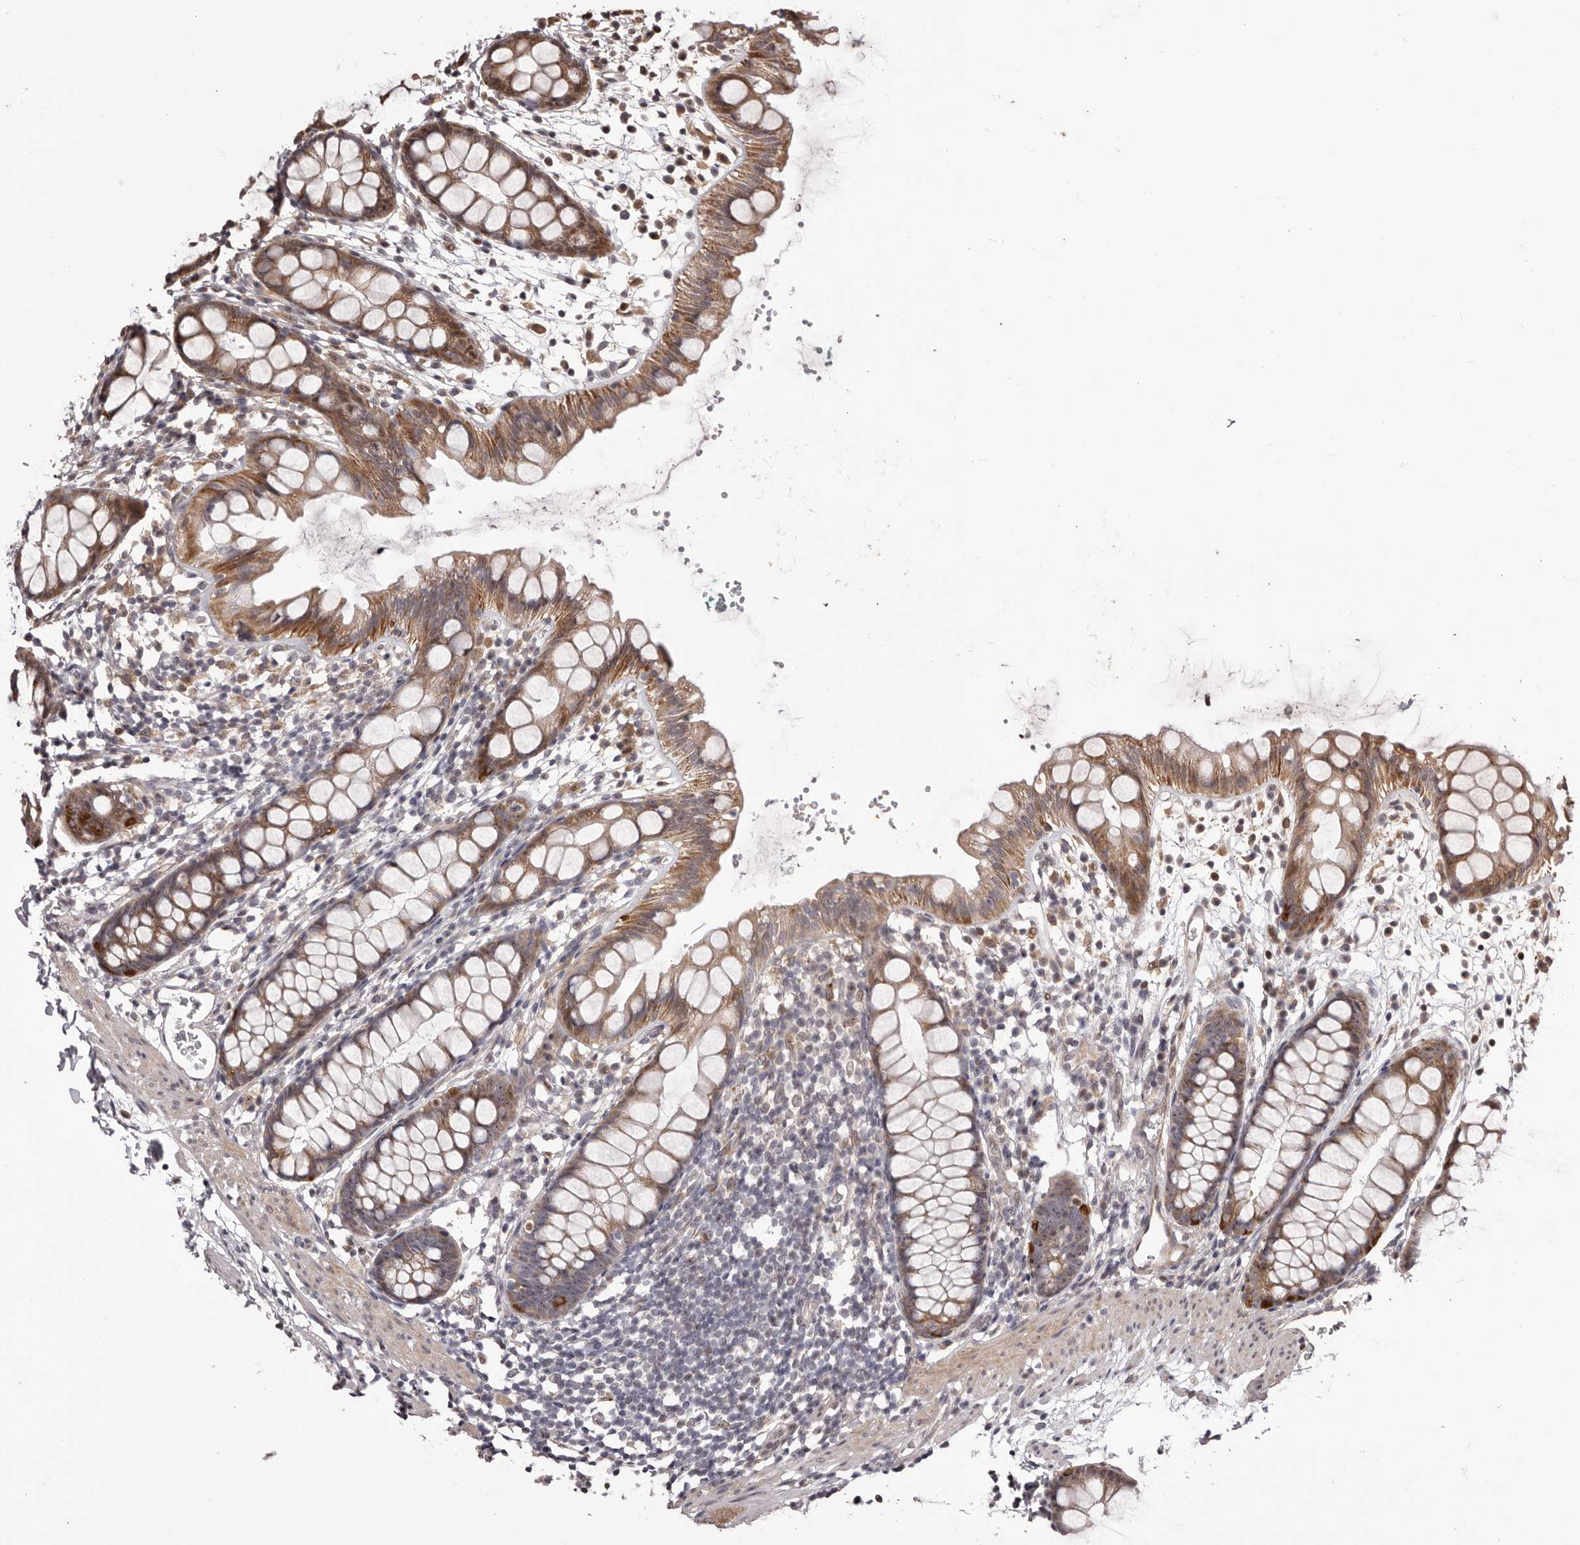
{"staining": {"intensity": "moderate", "quantity": ">75%", "location": "cytoplasmic/membranous"}, "tissue": "rectum", "cell_type": "Glandular cells", "image_type": "normal", "snomed": [{"axis": "morphology", "description": "Normal tissue, NOS"}, {"axis": "topography", "description": "Rectum"}], "caption": "An IHC photomicrograph of benign tissue is shown. Protein staining in brown shows moderate cytoplasmic/membranous positivity in rectum within glandular cells. (brown staining indicates protein expression, while blue staining denotes nuclei).", "gene": "ZCCHC7", "patient": {"sex": "female", "age": 65}}